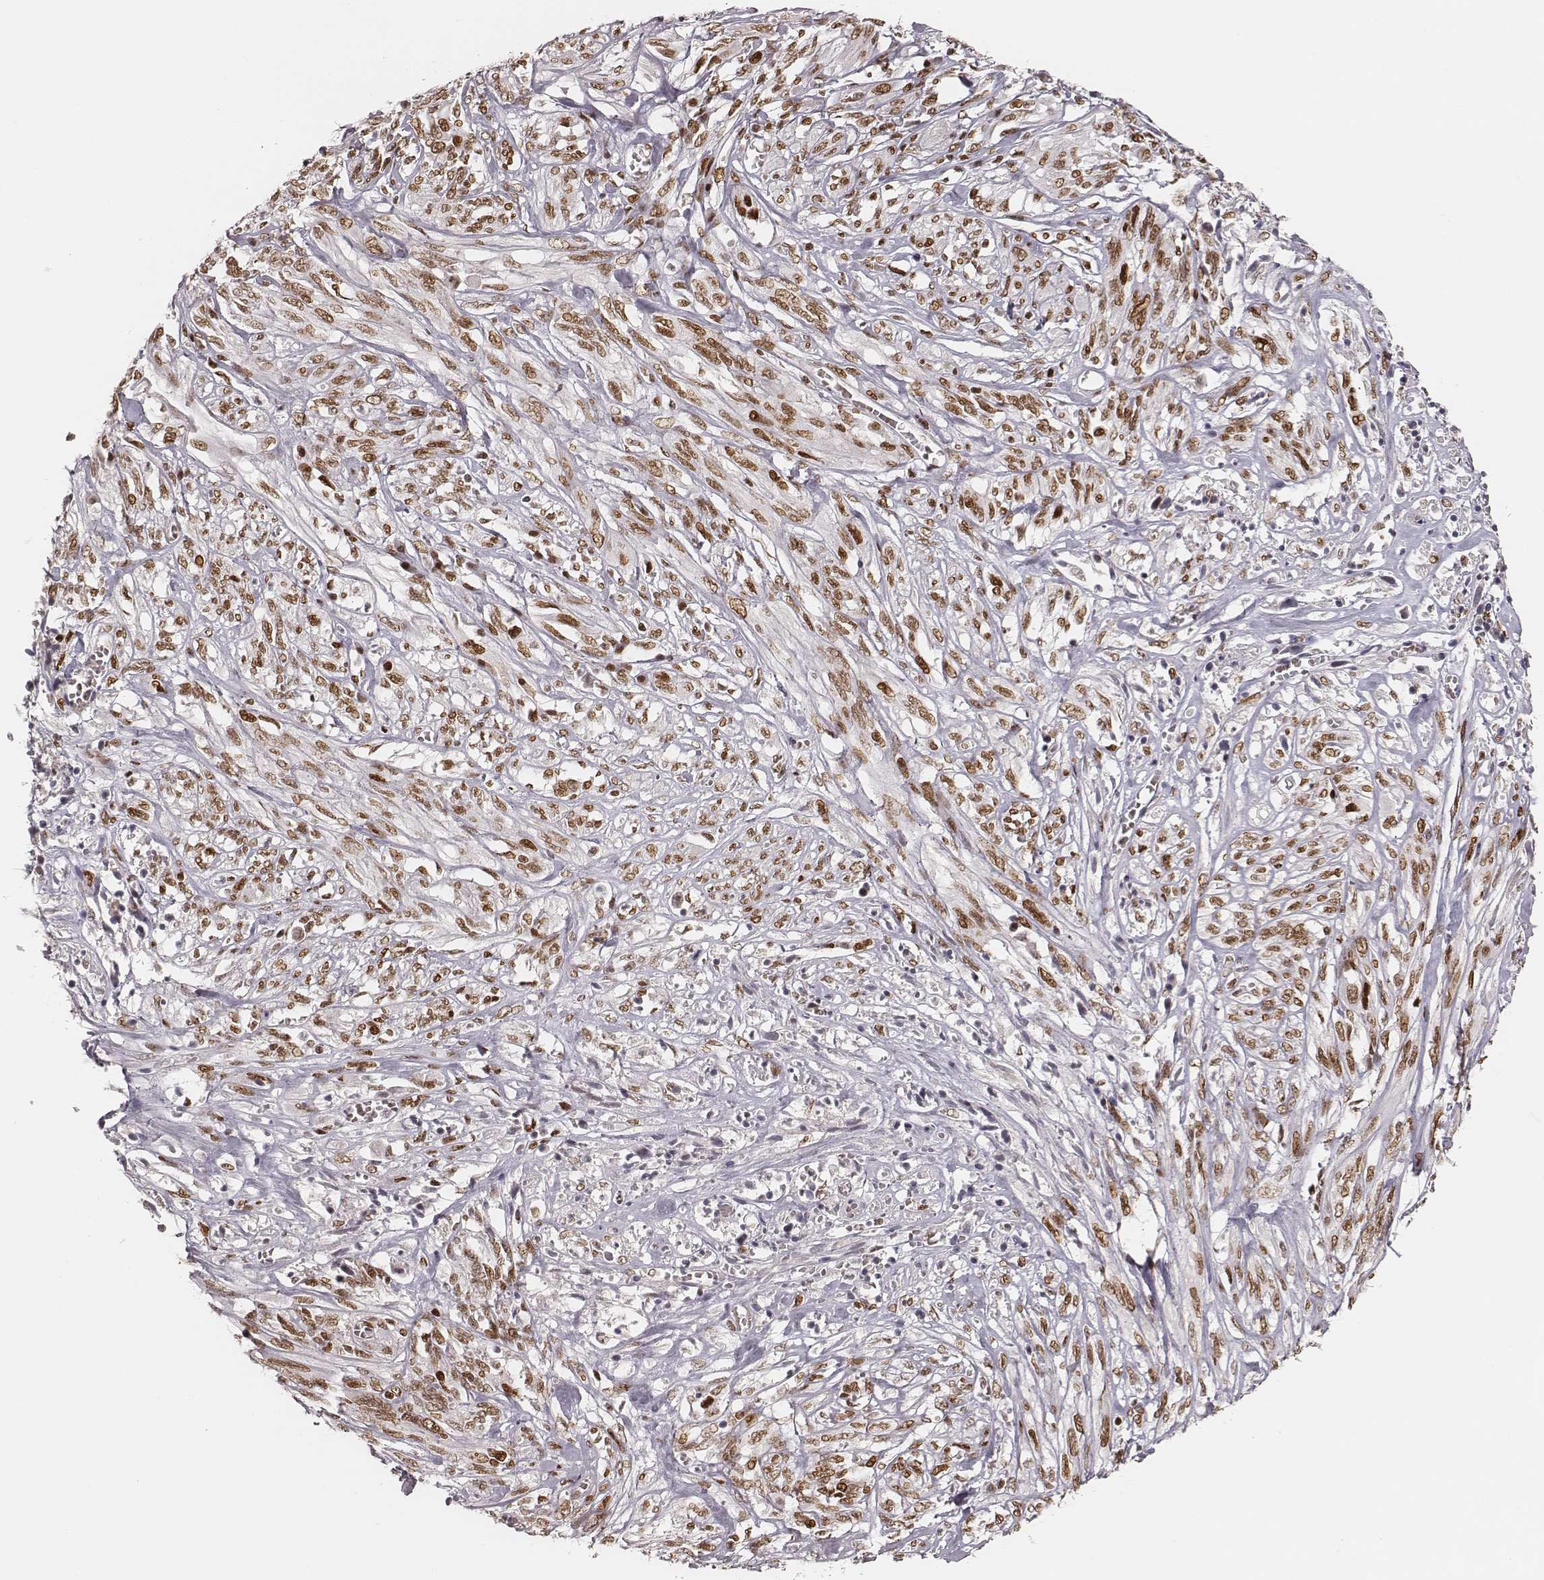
{"staining": {"intensity": "moderate", "quantity": ">75%", "location": "nuclear"}, "tissue": "melanoma", "cell_type": "Tumor cells", "image_type": "cancer", "snomed": [{"axis": "morphology", "description": "Malignant melanoma, NOS"}, {"axis": "topography", "description": "Skin"}], "caption": "Moderate nuclear positivity for a protein is identified in about >75% of tumor cells of malignant melanoma using immunohistochemistry.", "gene": "HNRNPC", "patient": {"sex": "female", "age": 91}}